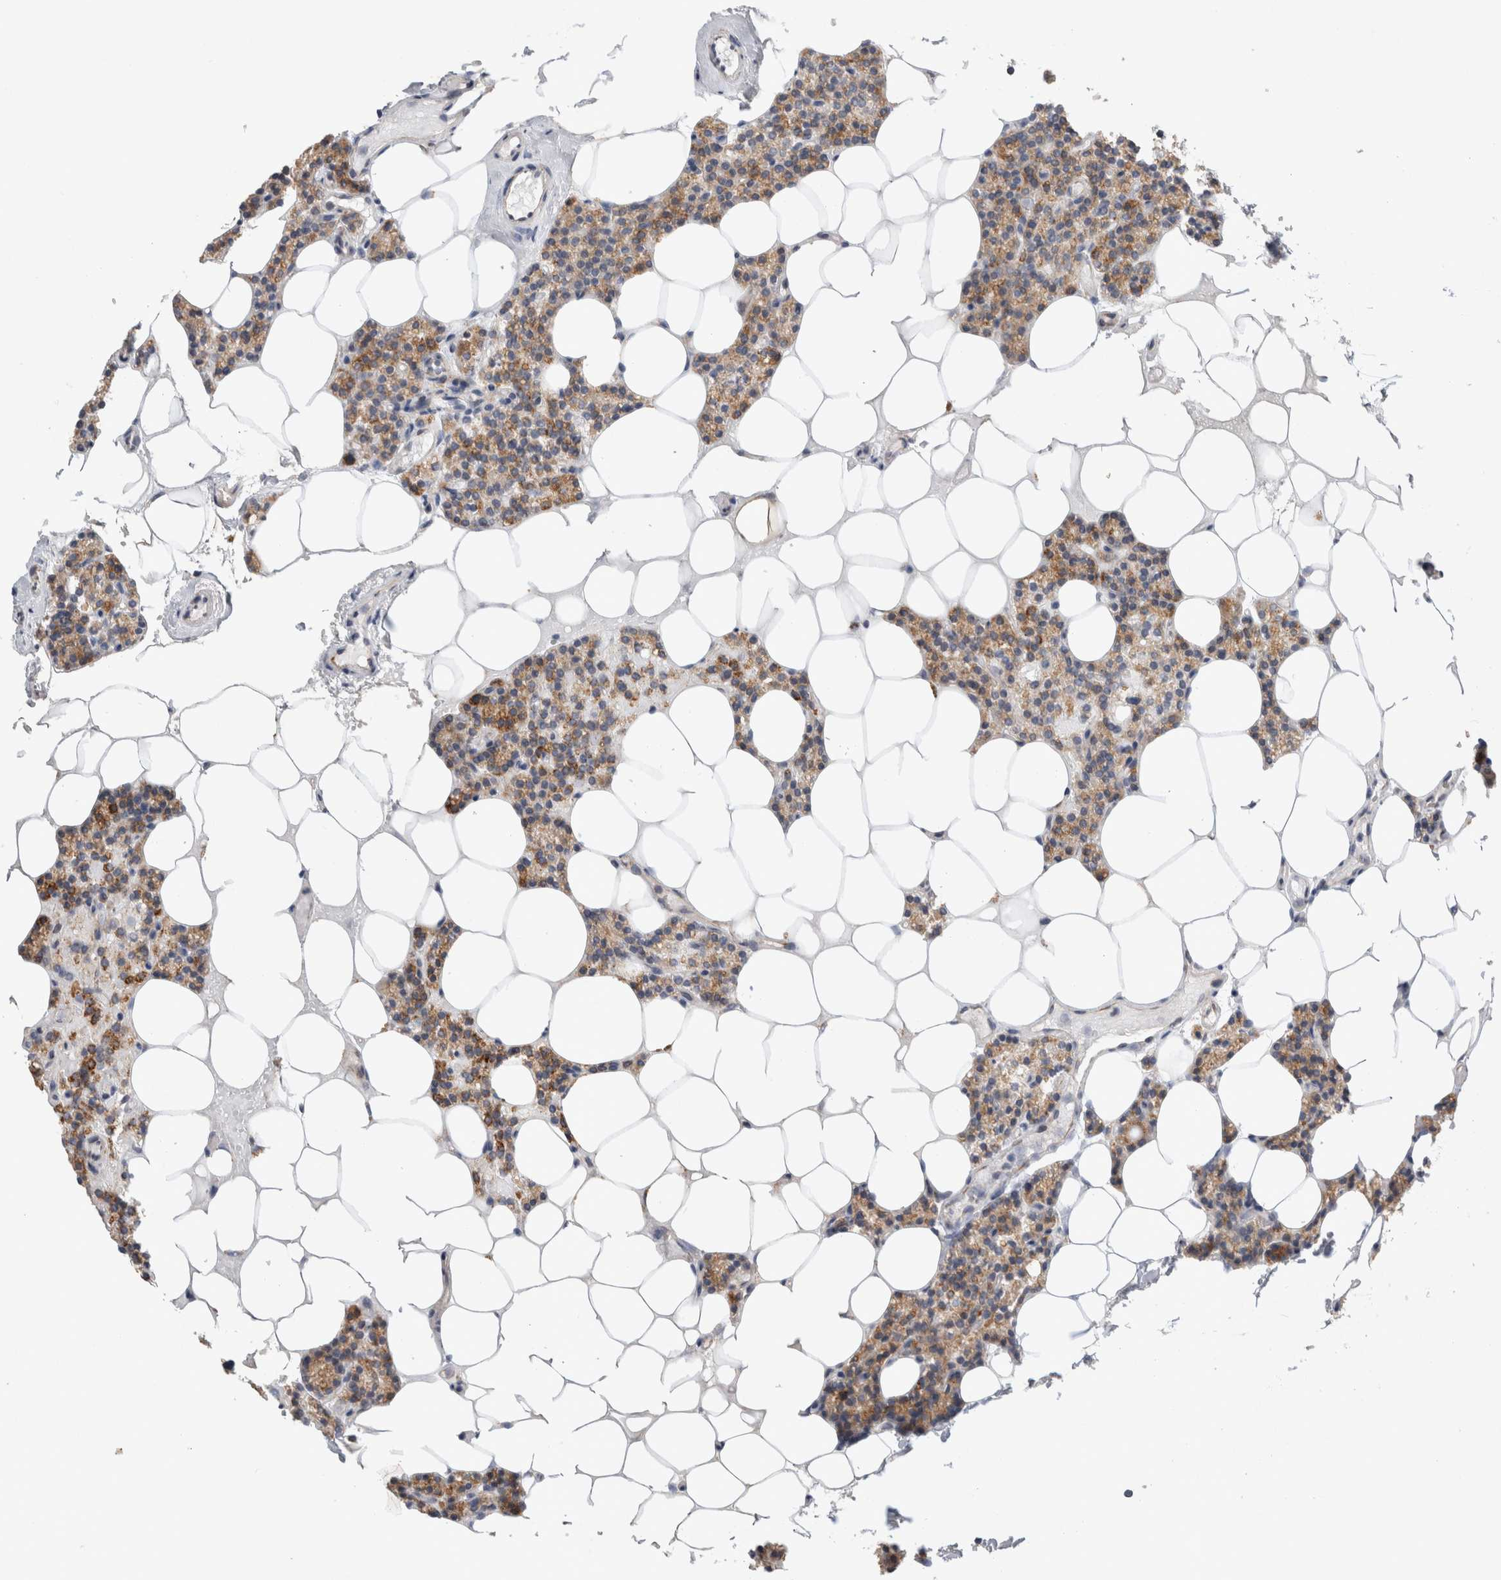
{"staining": {"intensity": "moderate", "quantity": "<25%", "location": "cytoplasmic/membranous"}, "tissue": "parathyroid gland", "cell_type": "Glandular cells", "image_type": "normal", "snomed": [{"axis": "morphology", "description": "Normal tissue, NOS"}, {"axis": "topography", "description": "Parathyroid gland"}], "caption": "High-power microscopy captured an immunohistochemistry micrograph of normal parathyroid gland, revealing moderate cytoplasmic/membranous positivity in about <25% of glandular cells.", "gene": "TRMT9B", "patient": {"sex": "male", "age": 75}}